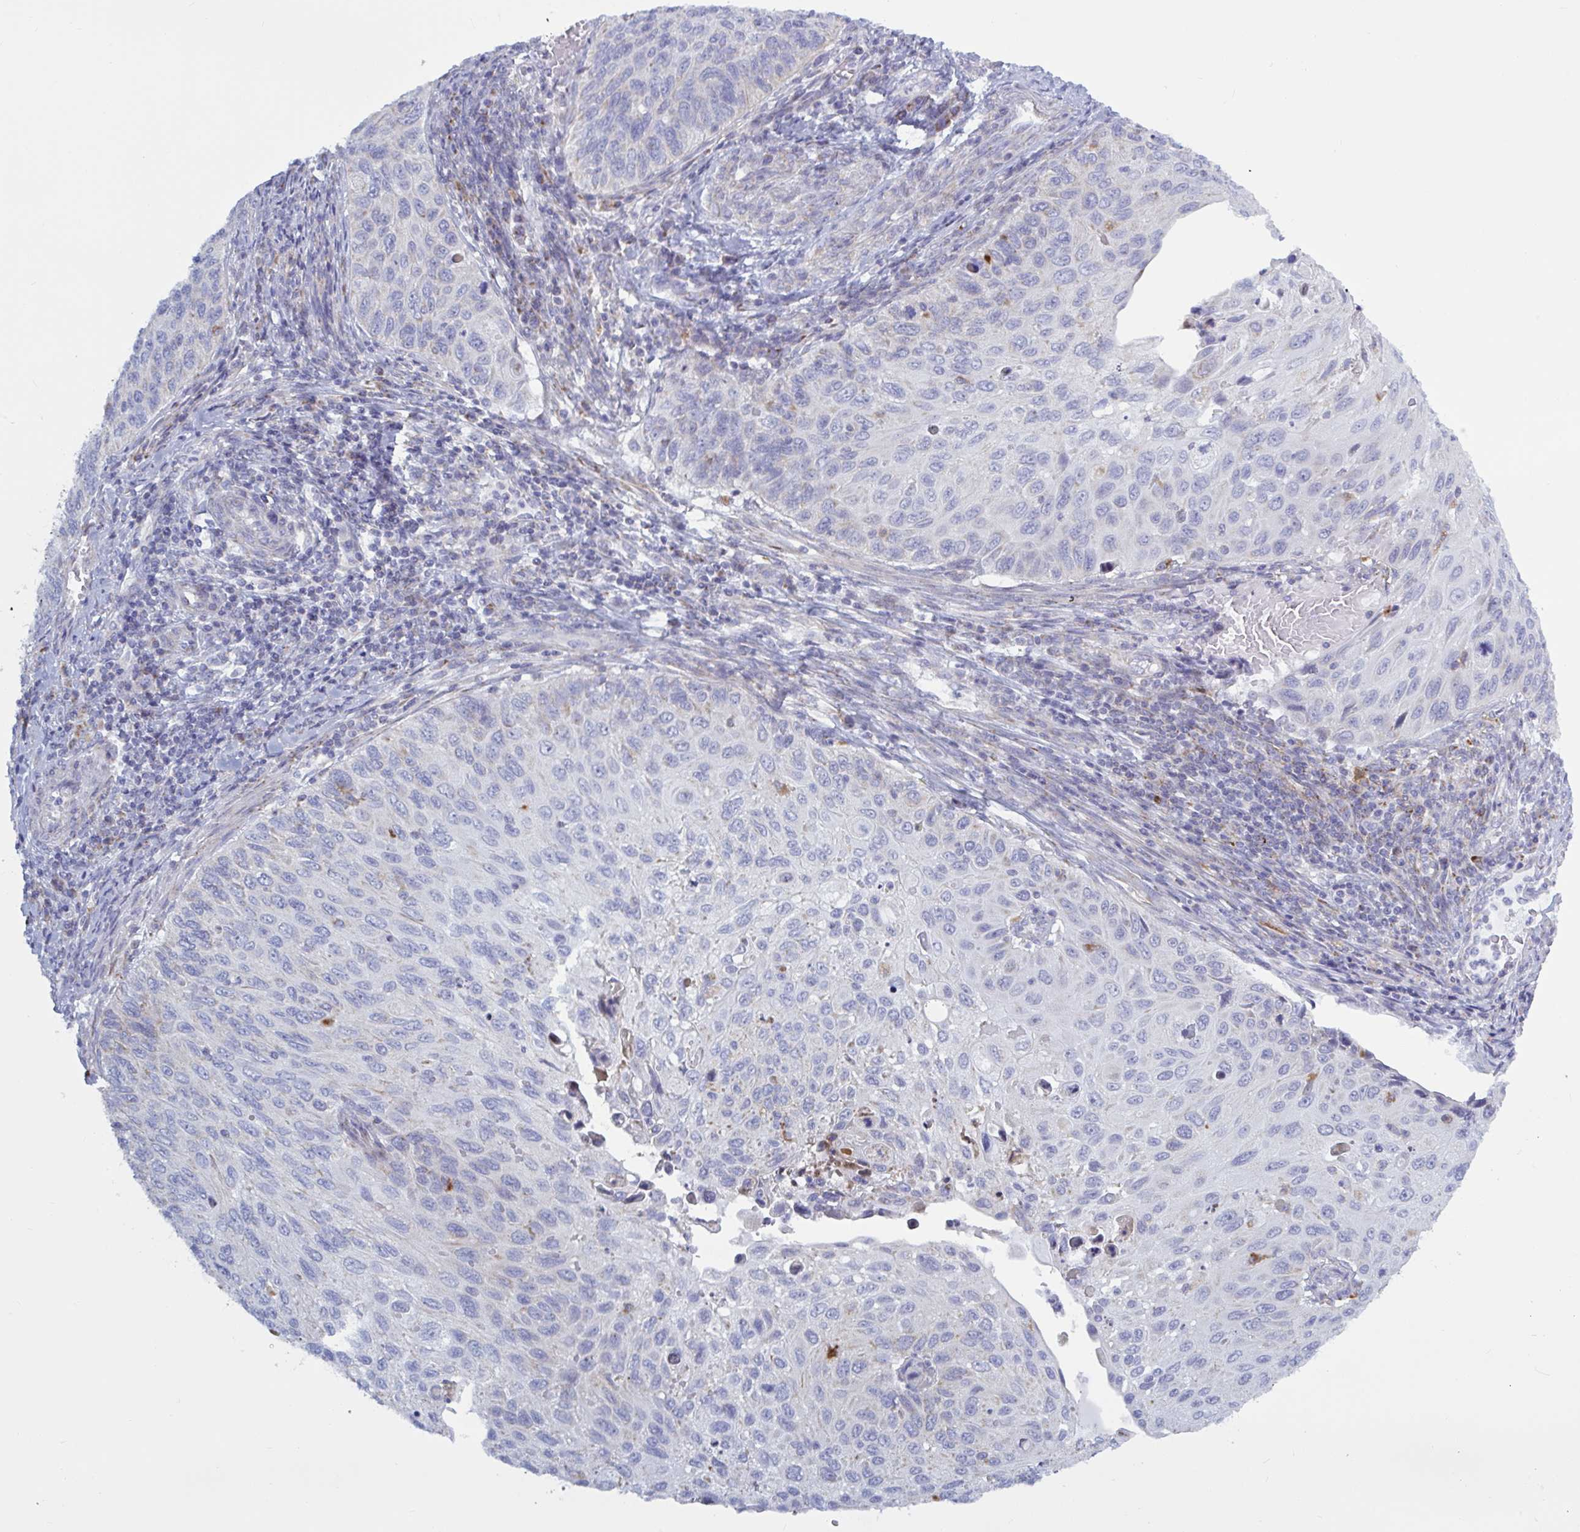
{"staining": {"intensity": "negative", "quantity": "none", "location": "none"}, "tissue": "cervical cancer", "cell_type": "Tumor cells", "image_type": "cancer", "snomed": [{"axis": "morphology", "description": "Squamous cell carcinoma, NOS"}, {"axis": "topography", "description": "Cervix"}], "caption": "There is no significant expression in tumor cells of squamous cell carcinoma (cervical). Nuclei are stained in blue.", "gene": "ATG9A", "patient": {"sex": "female", "age": 70}}